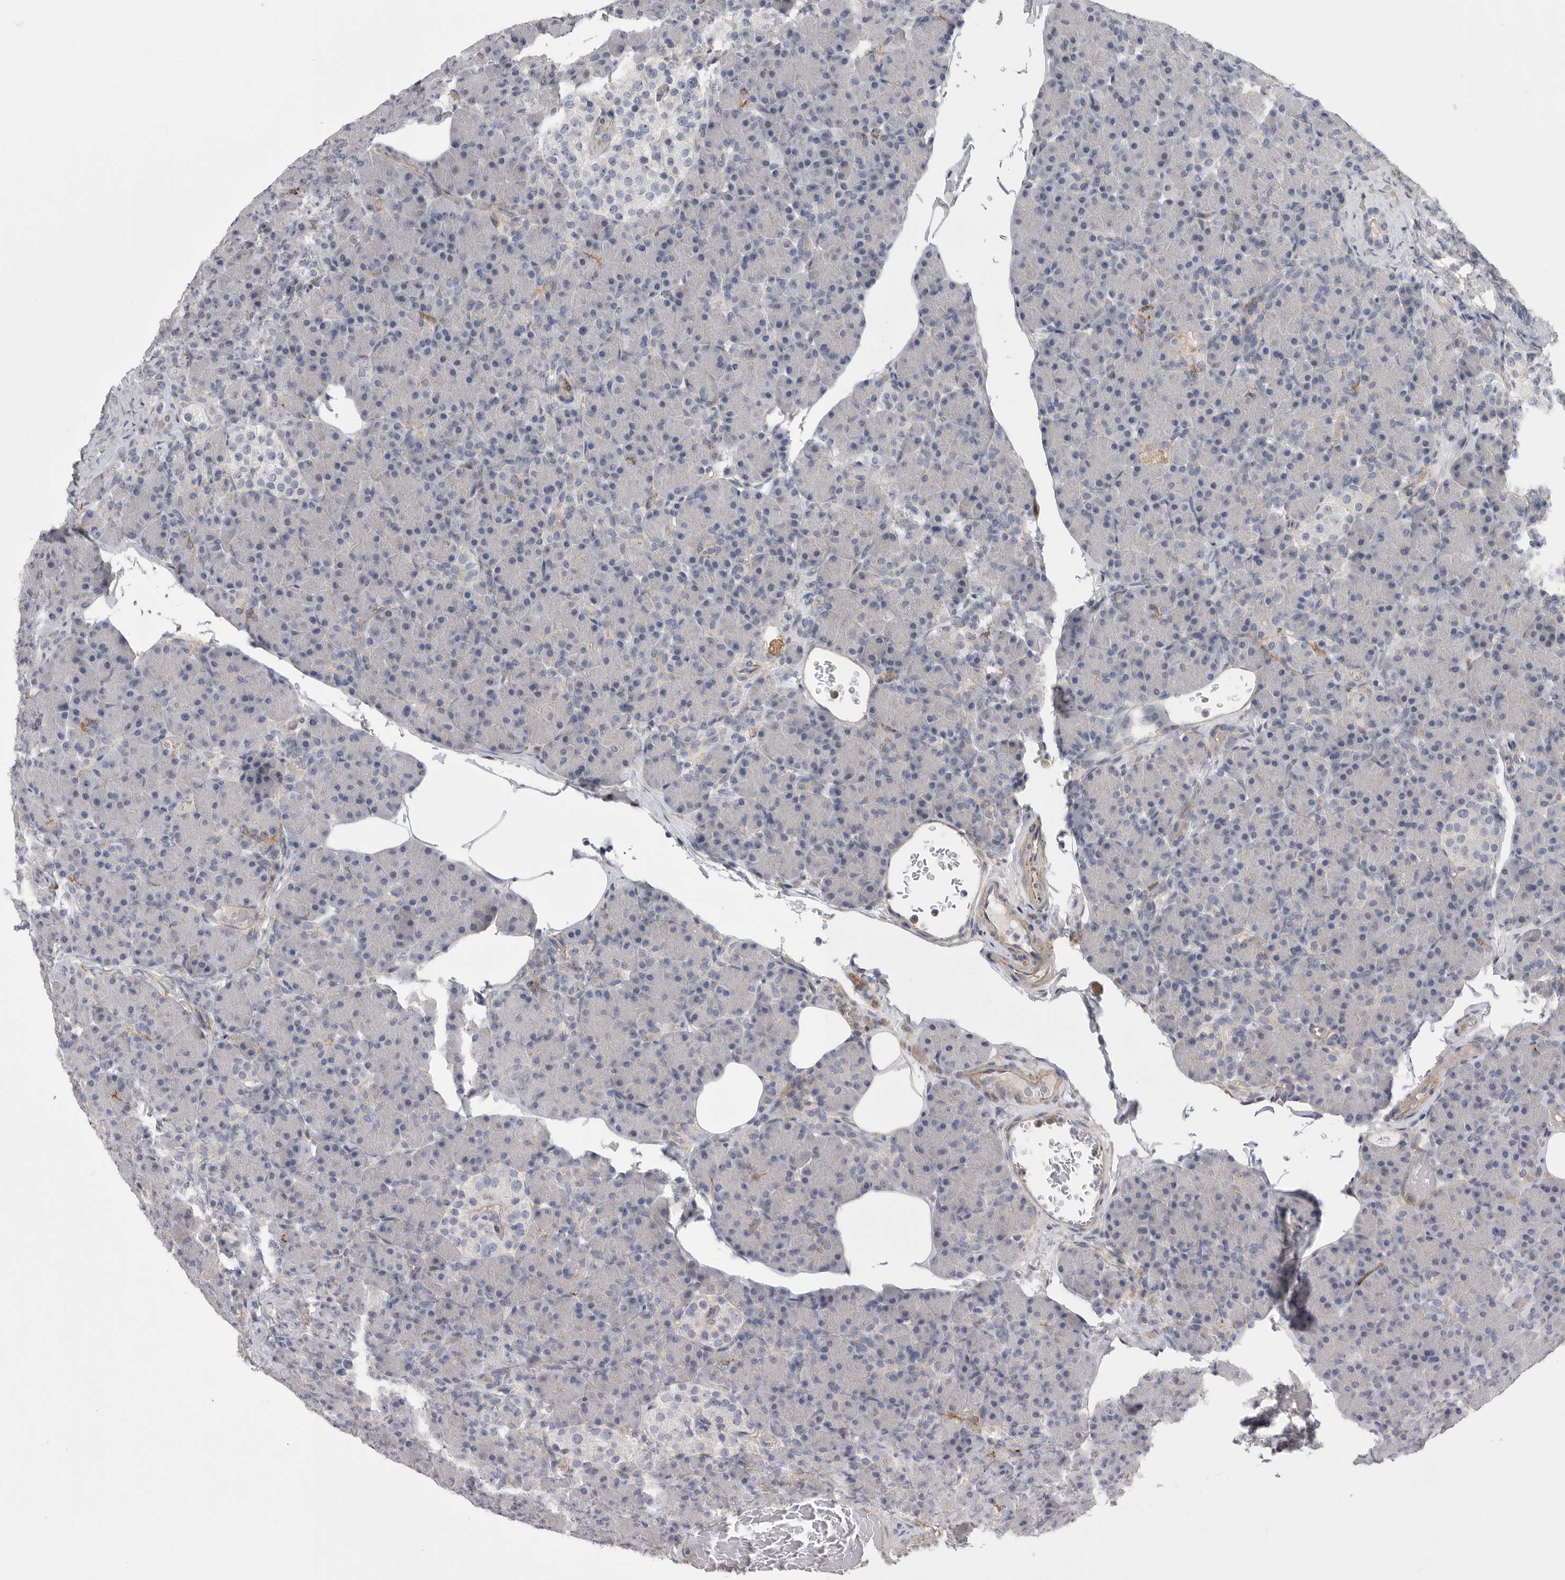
{"staining": {"intensity": "moderate", "quantity": "<25%", "location": "cytoplasmic/membranous"}, "tissue": "pancreas", "cell_type": "Exocrine glandular cells", "image_type": "normal", "snomed": [{"axis": "morphology", "description": "Normal tissue, NOS"}, {"axis": "topography", "description": "Pancreas"}], "caption": "Protein analysis of benign pancreas exhibits moderate cytoplasmic/membranous positivity in about <25% of exocrine glandular cells.", "gene": "SIGLEC10", "patient": {"sex": "female", "age": 43}}